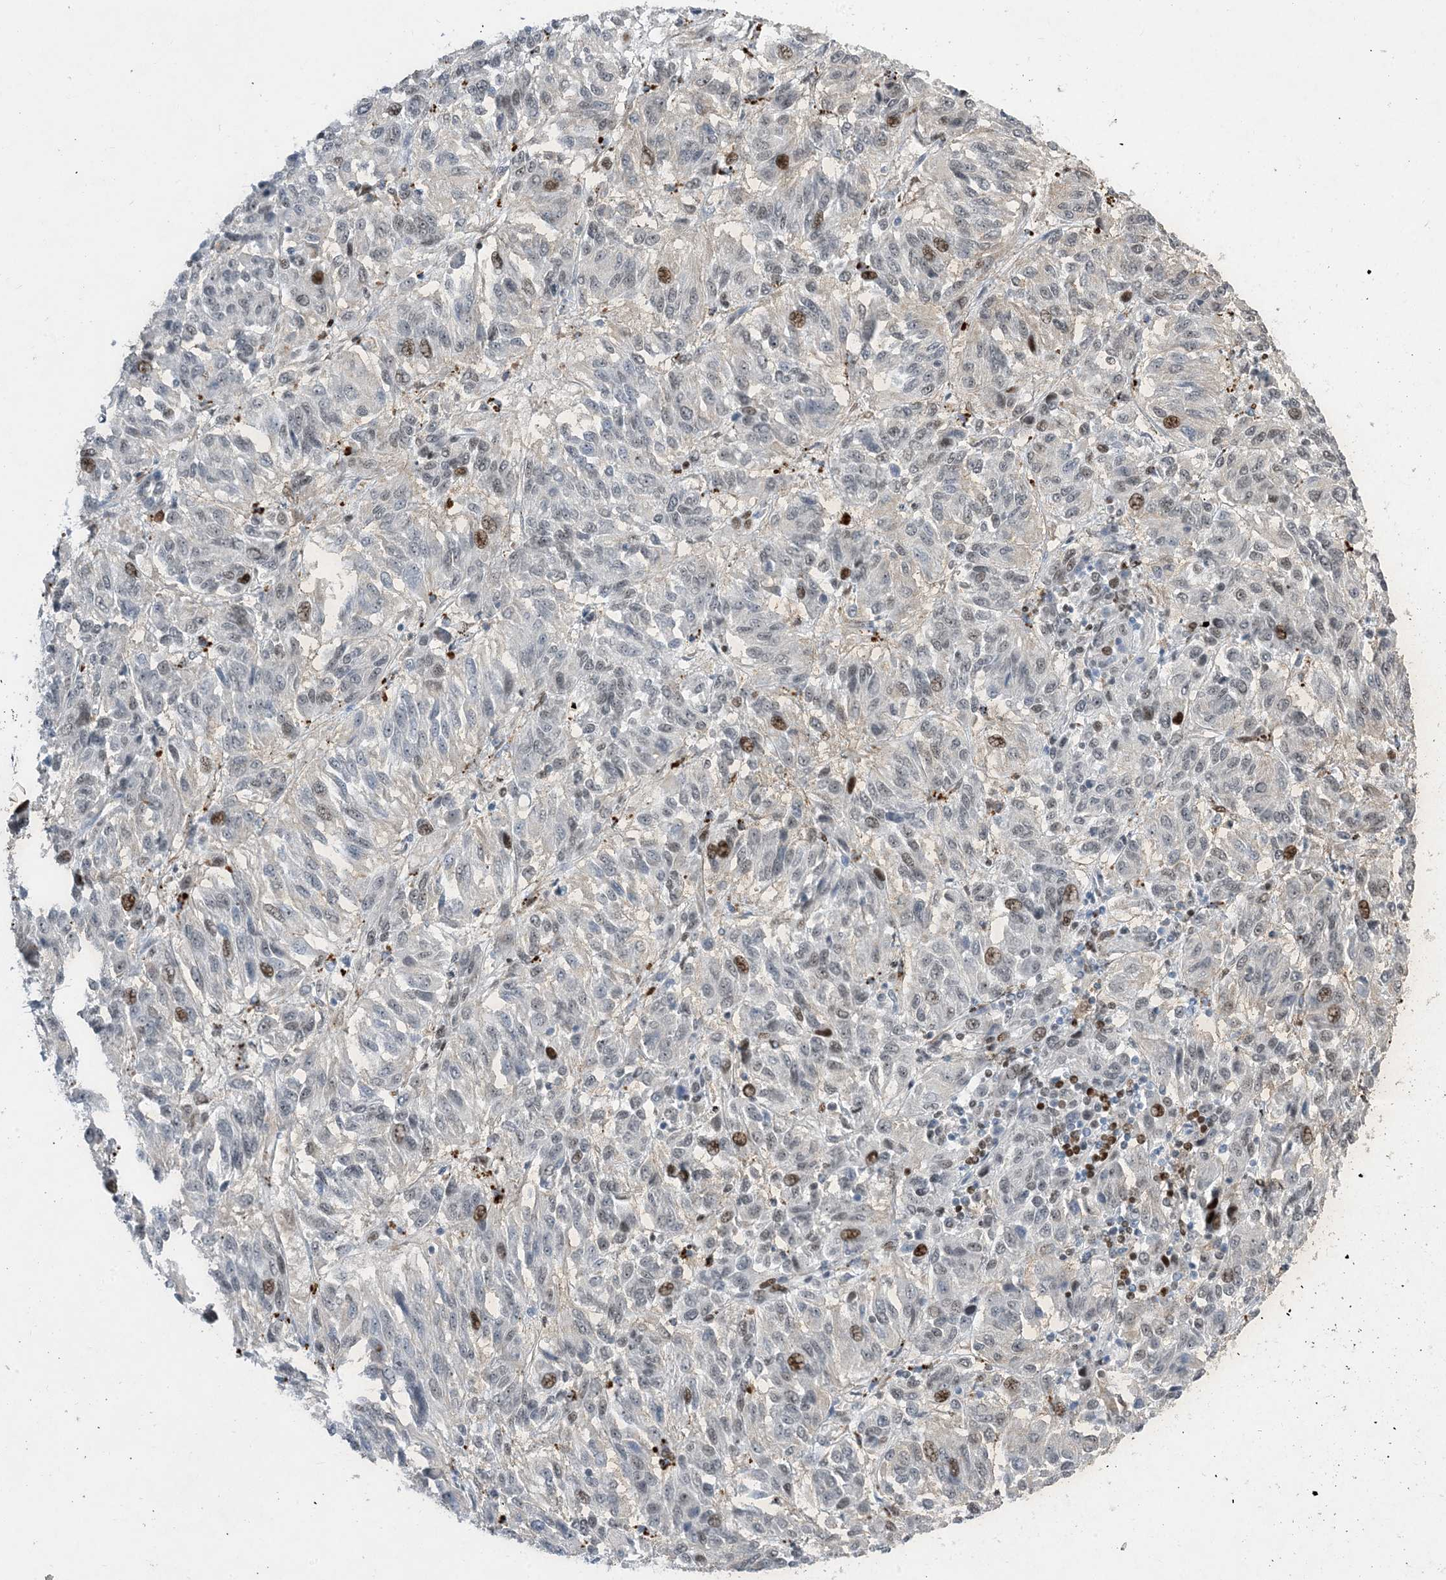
{"staining": {"intensity": "moderate", "quantity": "<25%", "location": "nuclear"}, "tissue": "melanoma", "cell_type": "Tumor cells", "image_type": "cancer", "snomed": [{"axis": "morphology", "description": "Malignant melanoma, Metastatic site"}, {"axis": "topography", "description": "Lung"}], "caption": "This histopathology image displays immunohistochemistry staining of human malignant melanoma (metastatic site), with low moderate nuclear expression in approximately <25% of tumor cells.", "gene": "SLC25A53", "patient": {"sex": "male", "age": 64}}